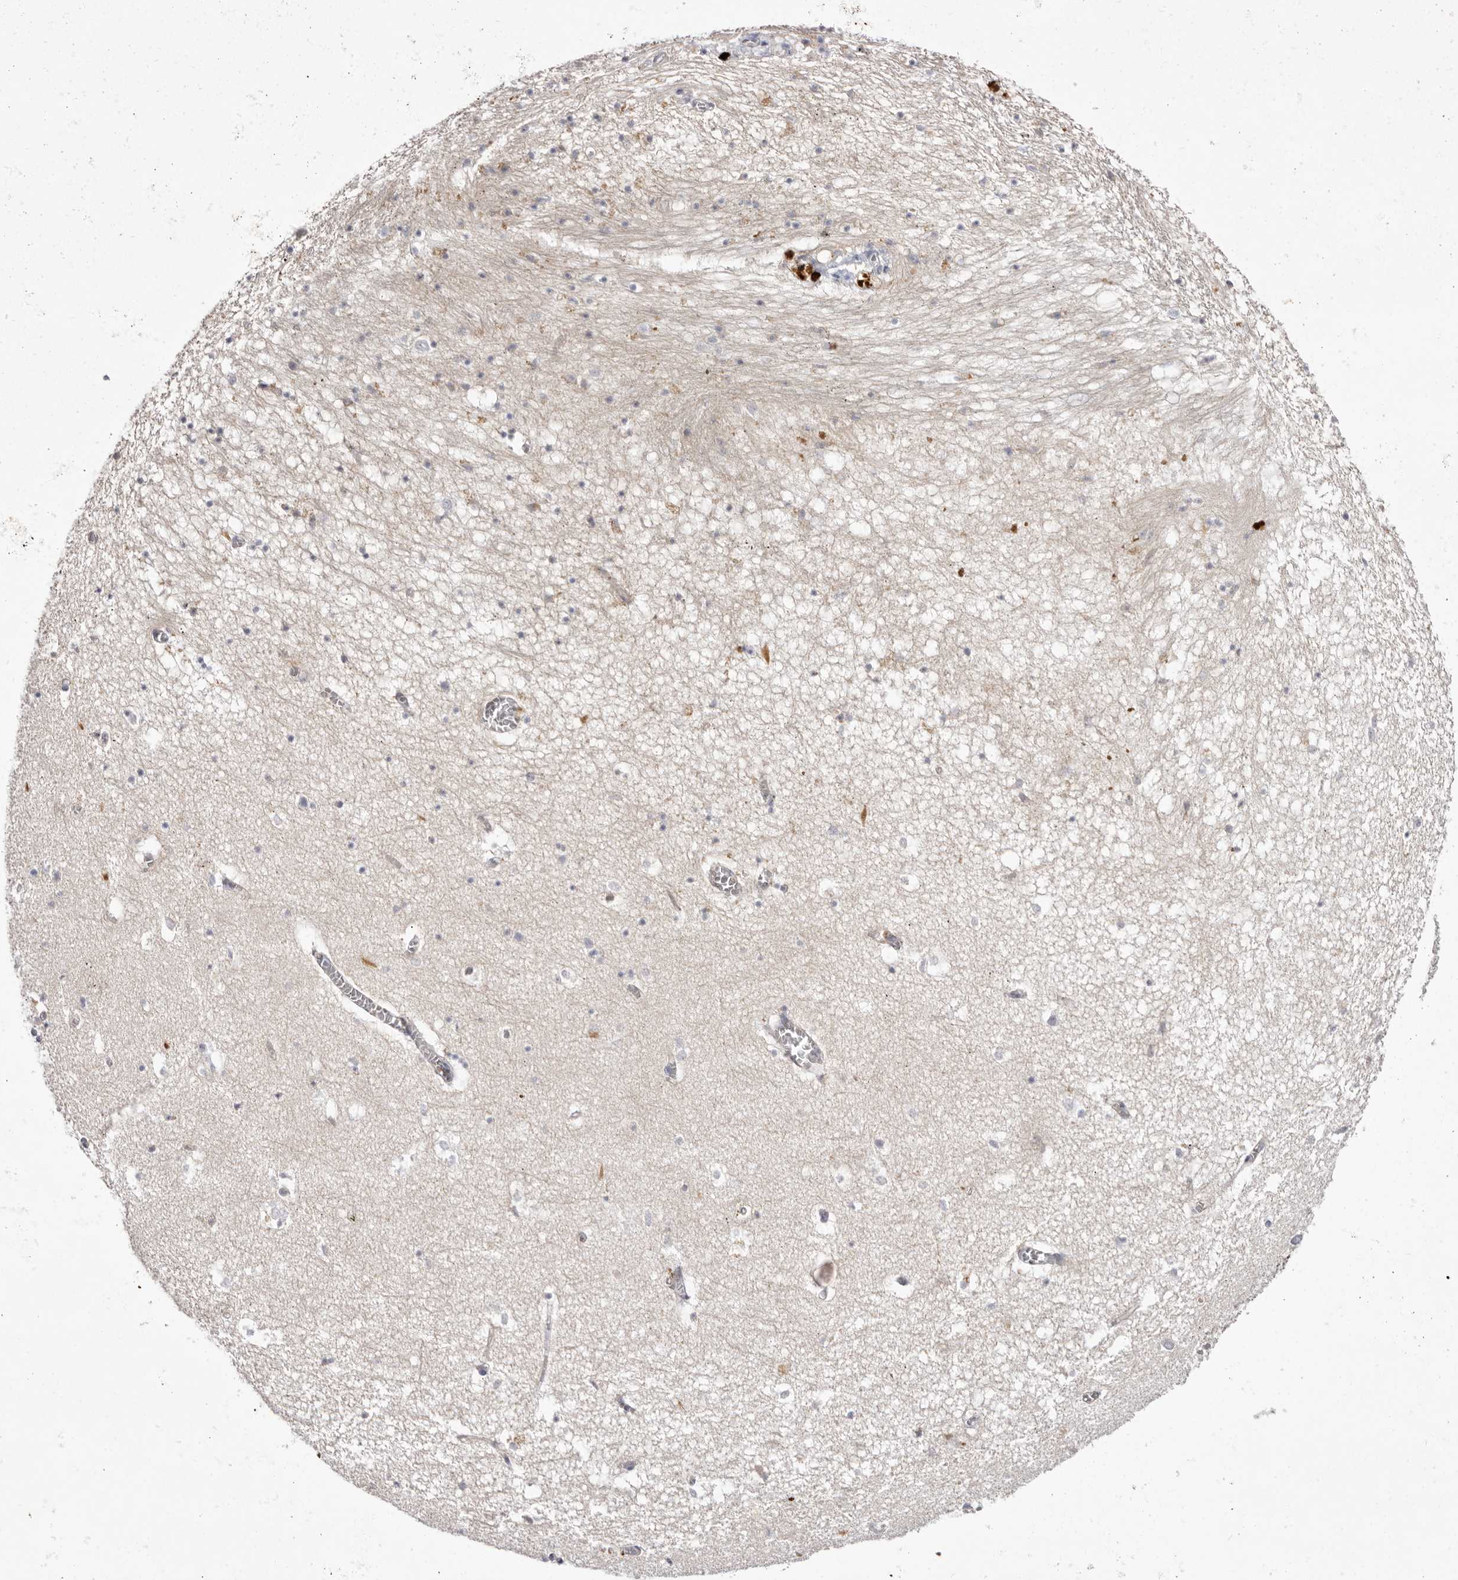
{"staining": {"intensity": "negative", "quantity": "none", "location": "none"}, "tissue": "hippocampus", "cell_type": "Glial cells", "image_type": "normal", "snomed": [{"axis": "morphology", "description": "Normal tissue, NOS"}, {"axis": "topography", "description": "Hippocampus"}], "caption": "Unremarkable hippocampus was stained to show a protein in brown. There is no significant expression in glial cells.", "gene": "S1PR5", "patient": {"sex": "female", "age": 64}}